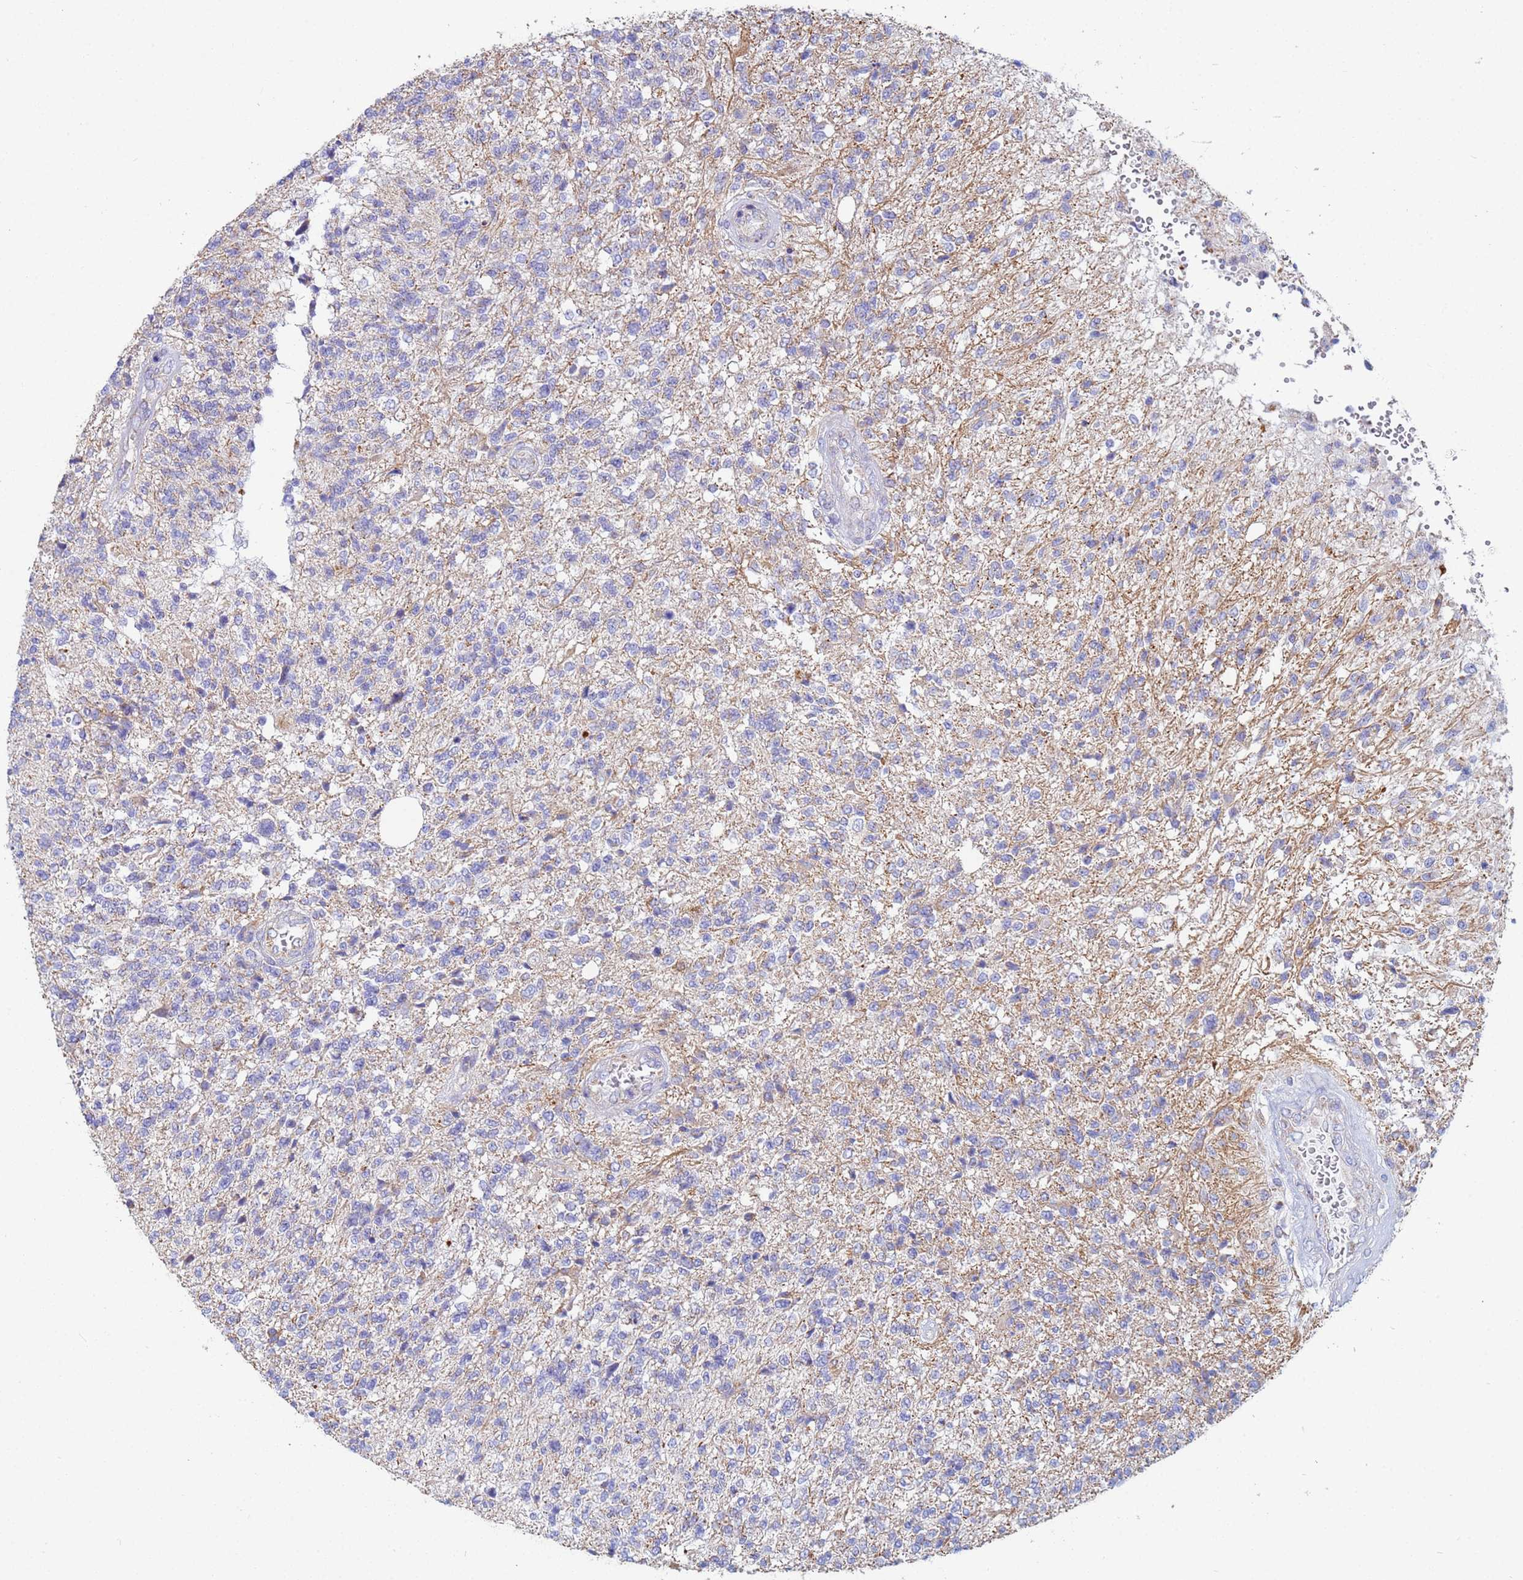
{"staining": {"intensity": "negative", "quantity": "none", "location": "none"}, "tissue": "glioma", "cell_type": "Tumor cells", "image_type": "cancer", "snomed": [{"axis": "morphology", "description": "Glioma, malignant, High grade"}, {"axis": "topography", "description": "Brain"}], "caption": "Immunohistochemistry of human malignant high-grade glioma reveals no expression in tumor cells.", "gene": "UQCRH", "patient": {"sex": "male", "age": 56}}